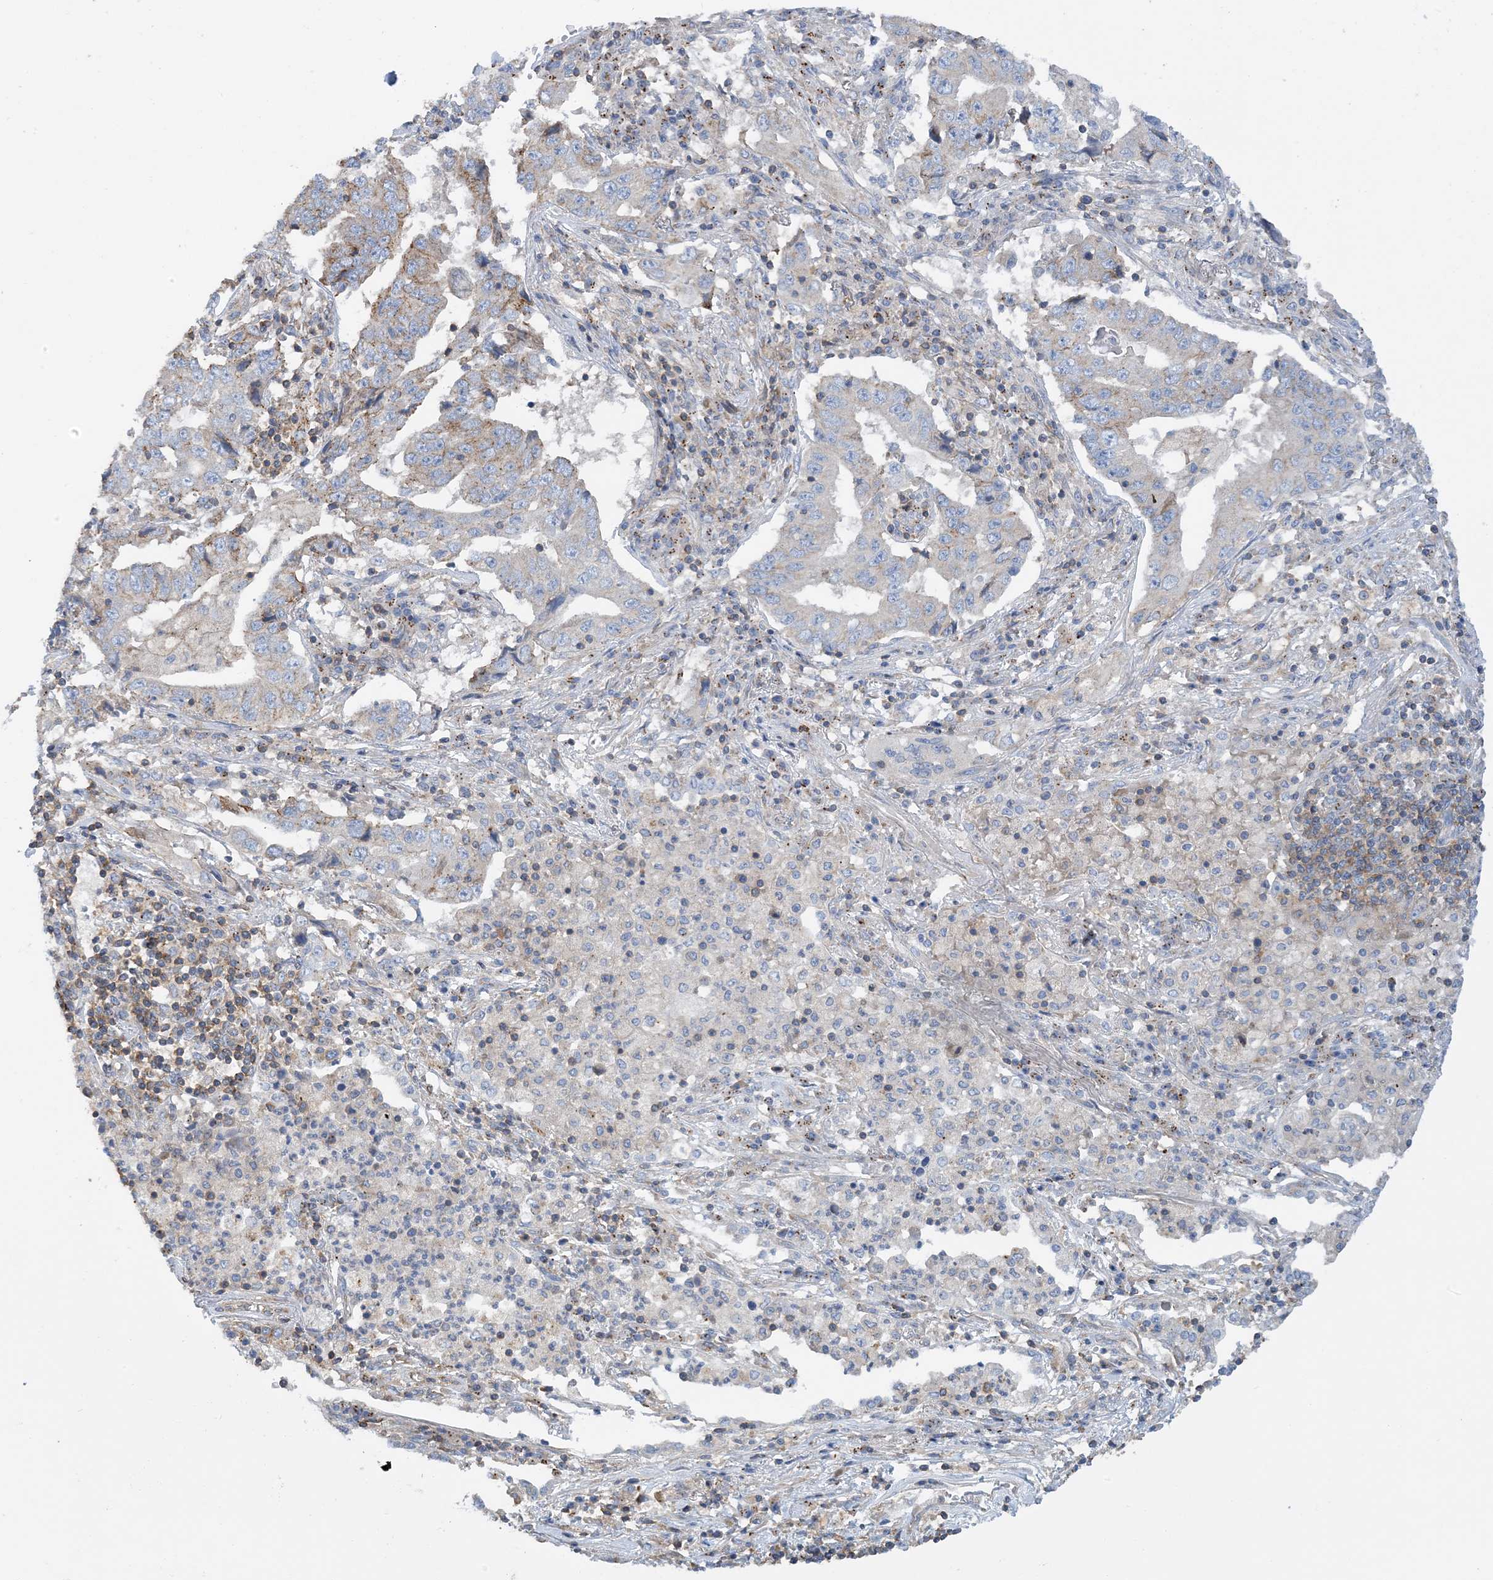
{"staining": {"intensity": "weak", "quantity": "25%-75%", "location": "cytoplasmic/membranous"}, "tissue": "lung cancer", "cell_type": "Tumor cells", "image_type": "cancer", "snomed": [{"axis": "morphology", "description": "Adenocarcinoma, NOS"}, {"axis": "topography", "description": "Lung"}], "caption": "Tumor cells reveal low levels of weak cytoplasmic/membranous staining in about 25%-75% of cells in human adenocarcinoma (lung).", "gene": "CALHM5", "patient": {"sex": "female", "age": 51}}